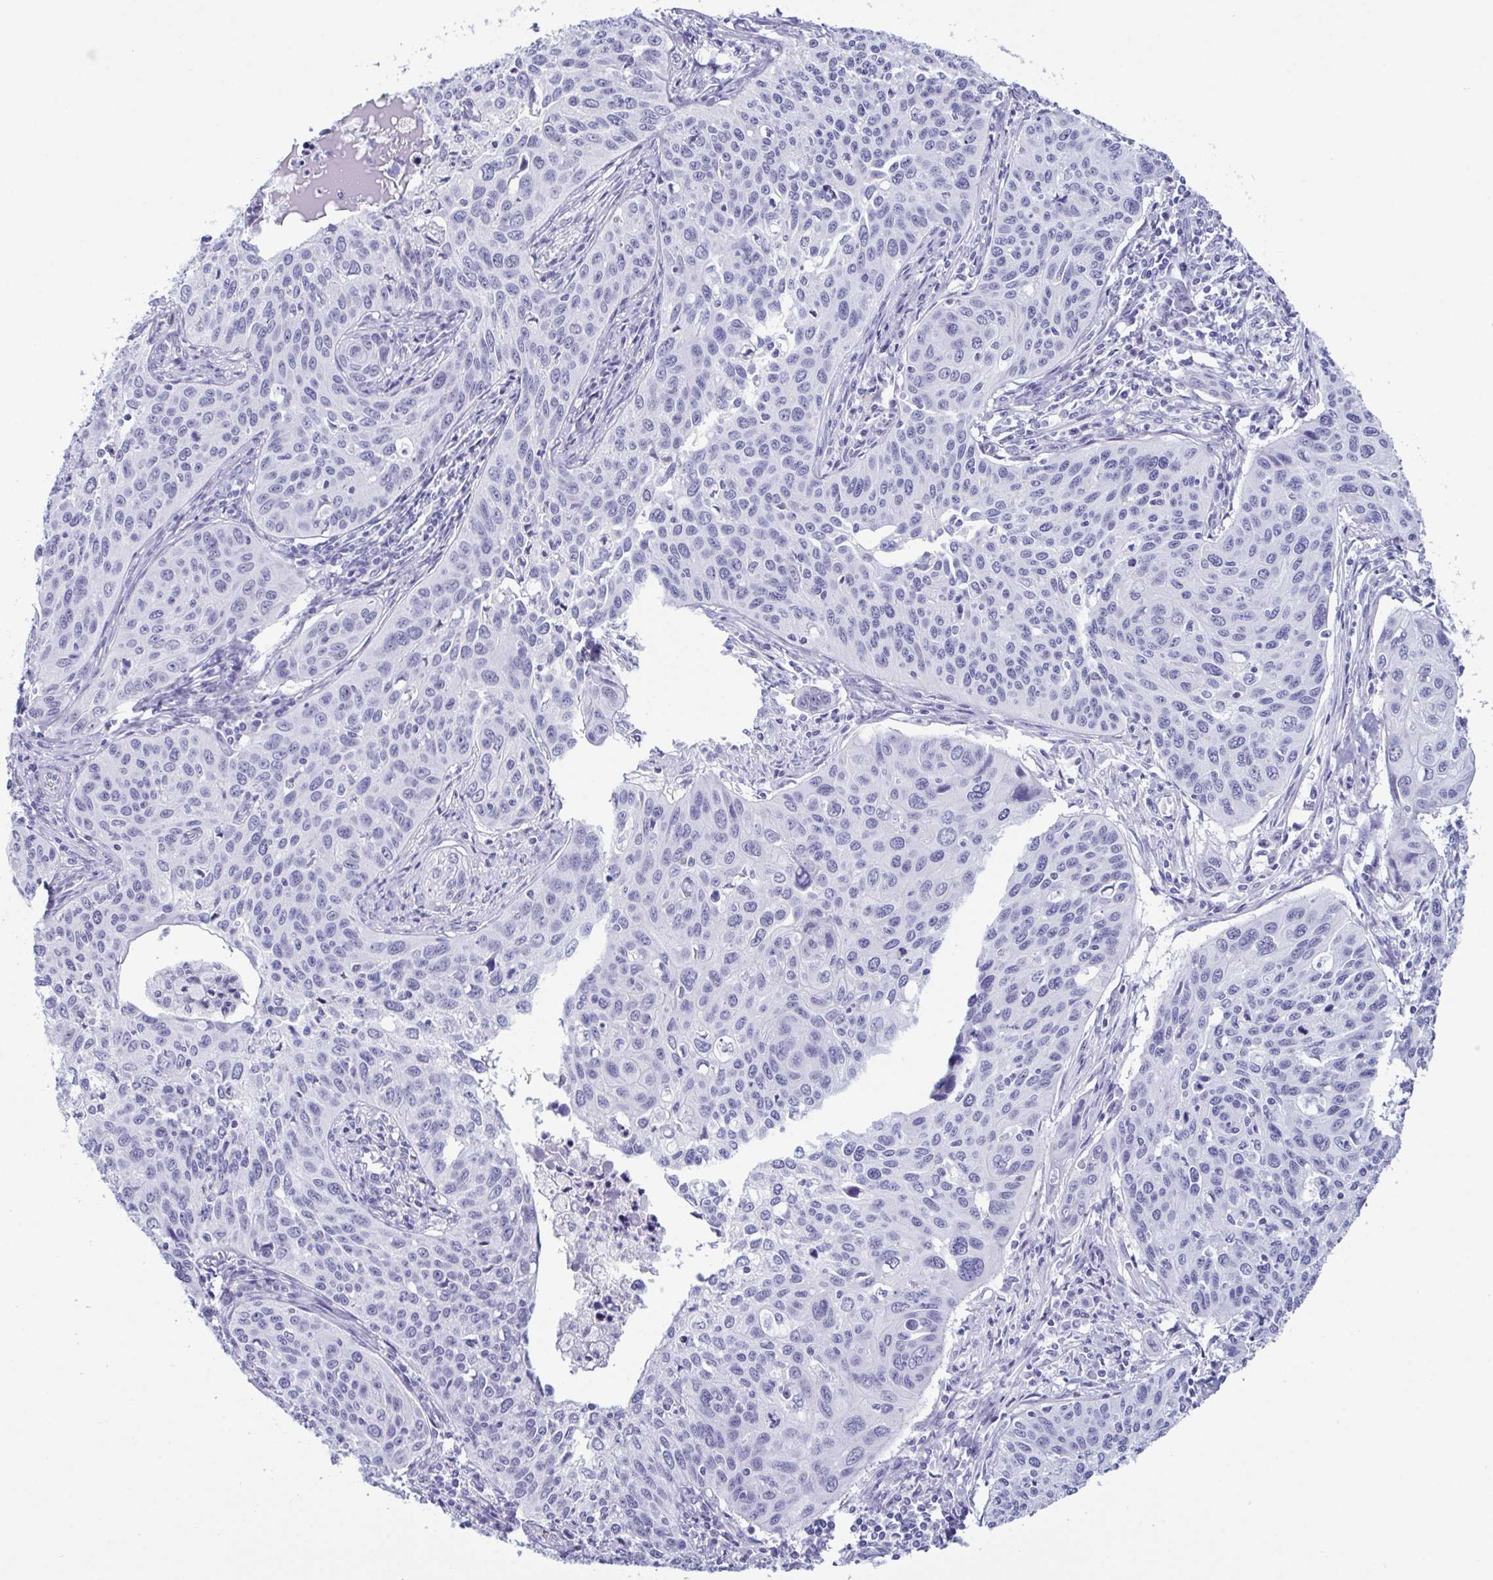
{"staining": {"intensity": "negative", "quantity": "none", "location": "none"}, "tissue": "cervical cancer", "cell_type": "Tumor cells", "image_type": "cancer", "snomed": [{"axis": "morphology", "description": "Squamous cell carcinoma, NOS"}, {"axis": "topography", "description": "Cervix"}], "caption": "A histopathology image of cervical cancer (squamous cell carcinoma) stained for a protein demonstrates no brown staining in tumor cells. (Immunohistochemistry (ihc), brightfield microscopy, high magnification).", "gene": "SUGP2", "patient": {"sex": "female", "age": 31}}